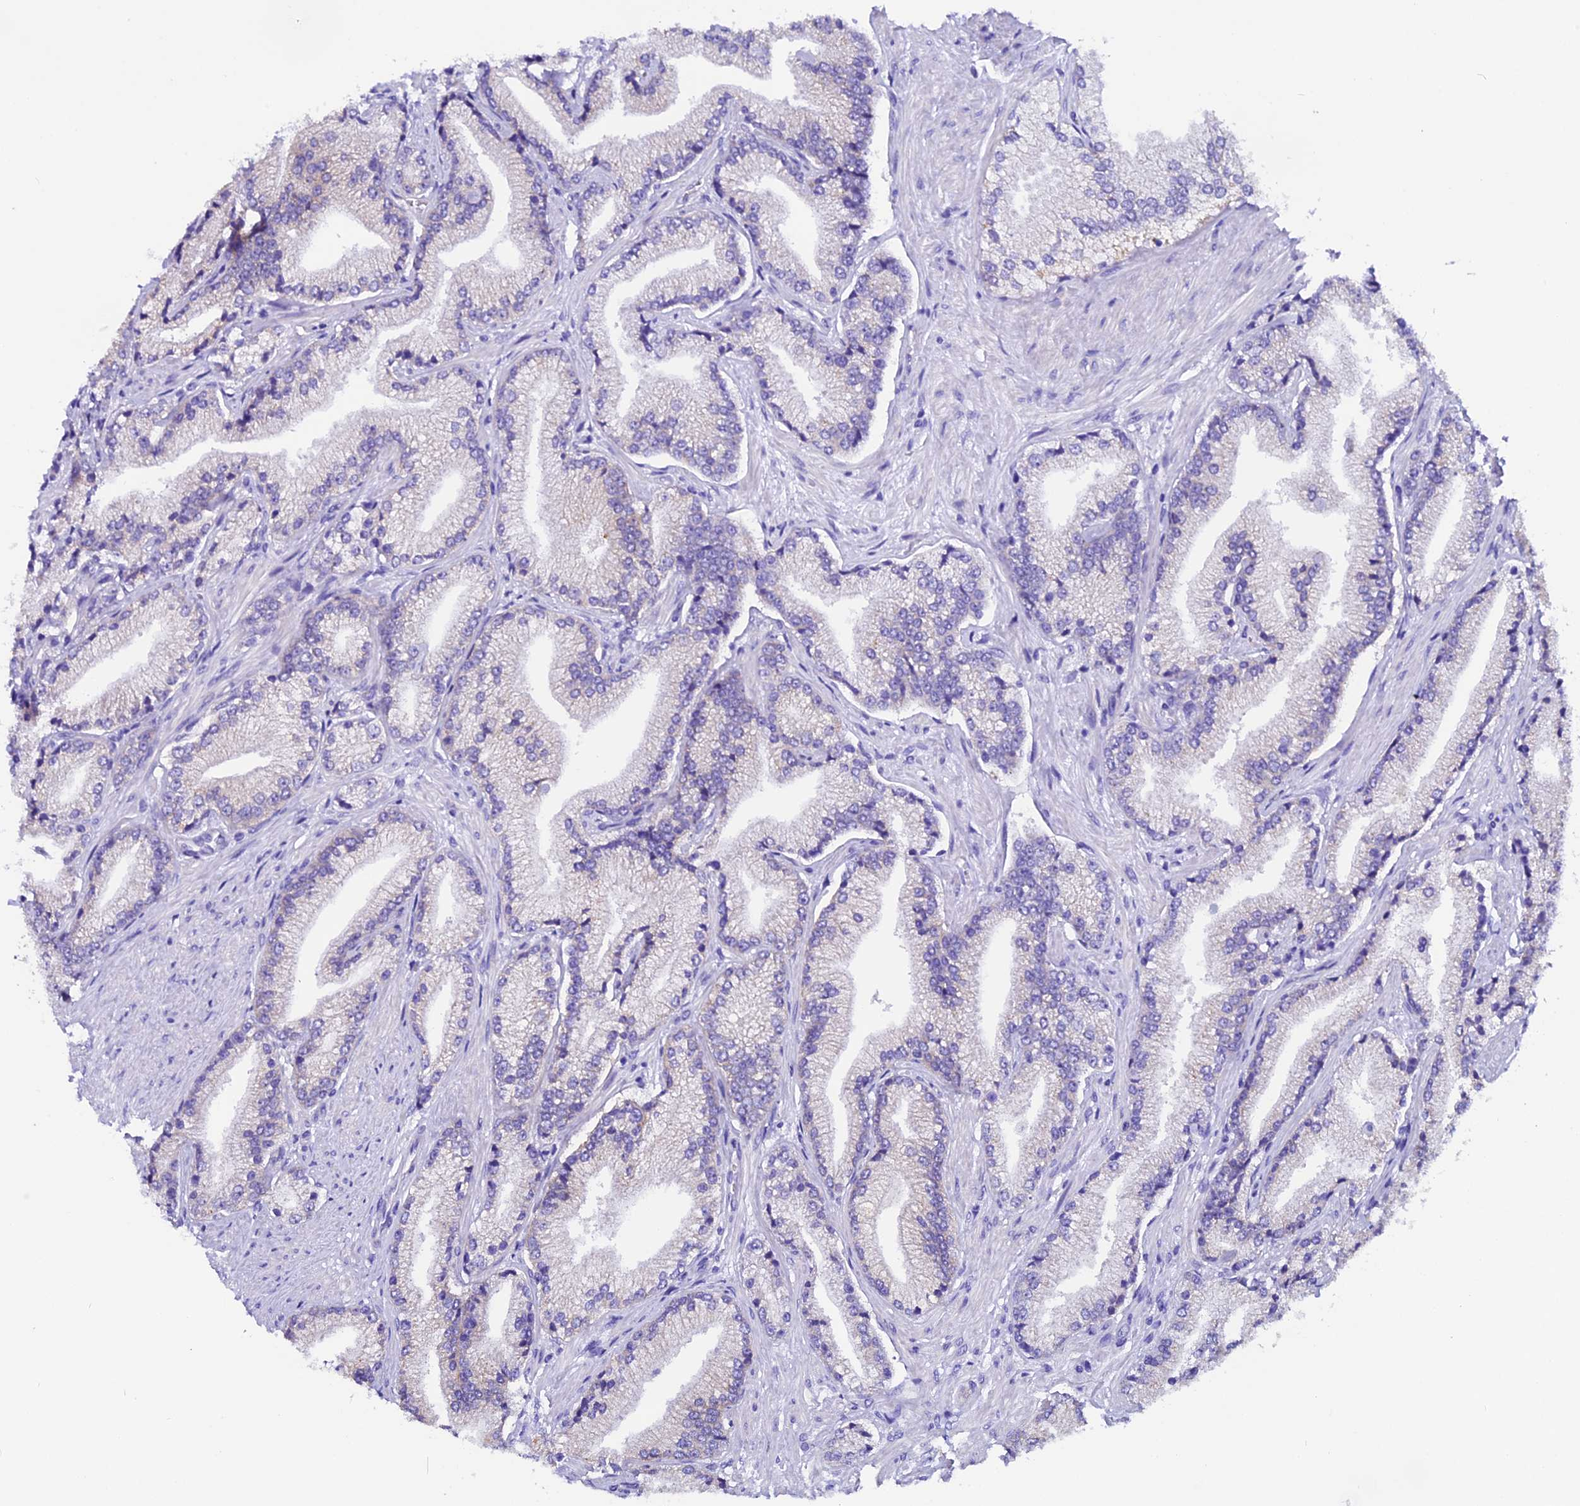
{"staining": {"intensity": "negative", "quantity": "none", "location": "none"}, "tissue": "prostate cancer", "cell_type": "Tumor cells", "image_type": "cancer", "snomed": [{"axis": "morphology", "description": "Adenocarcinoma, High grade"}, {"axis": "topography", "description": "Prostate"}], "caption": "Adenocarcinoma (high-grade) (prostate) was stained to show a protein in brown. There is no significant expression in tumor cells.", "gene": "COMTD1", "patient": {"sex": "male", "age": 67}}